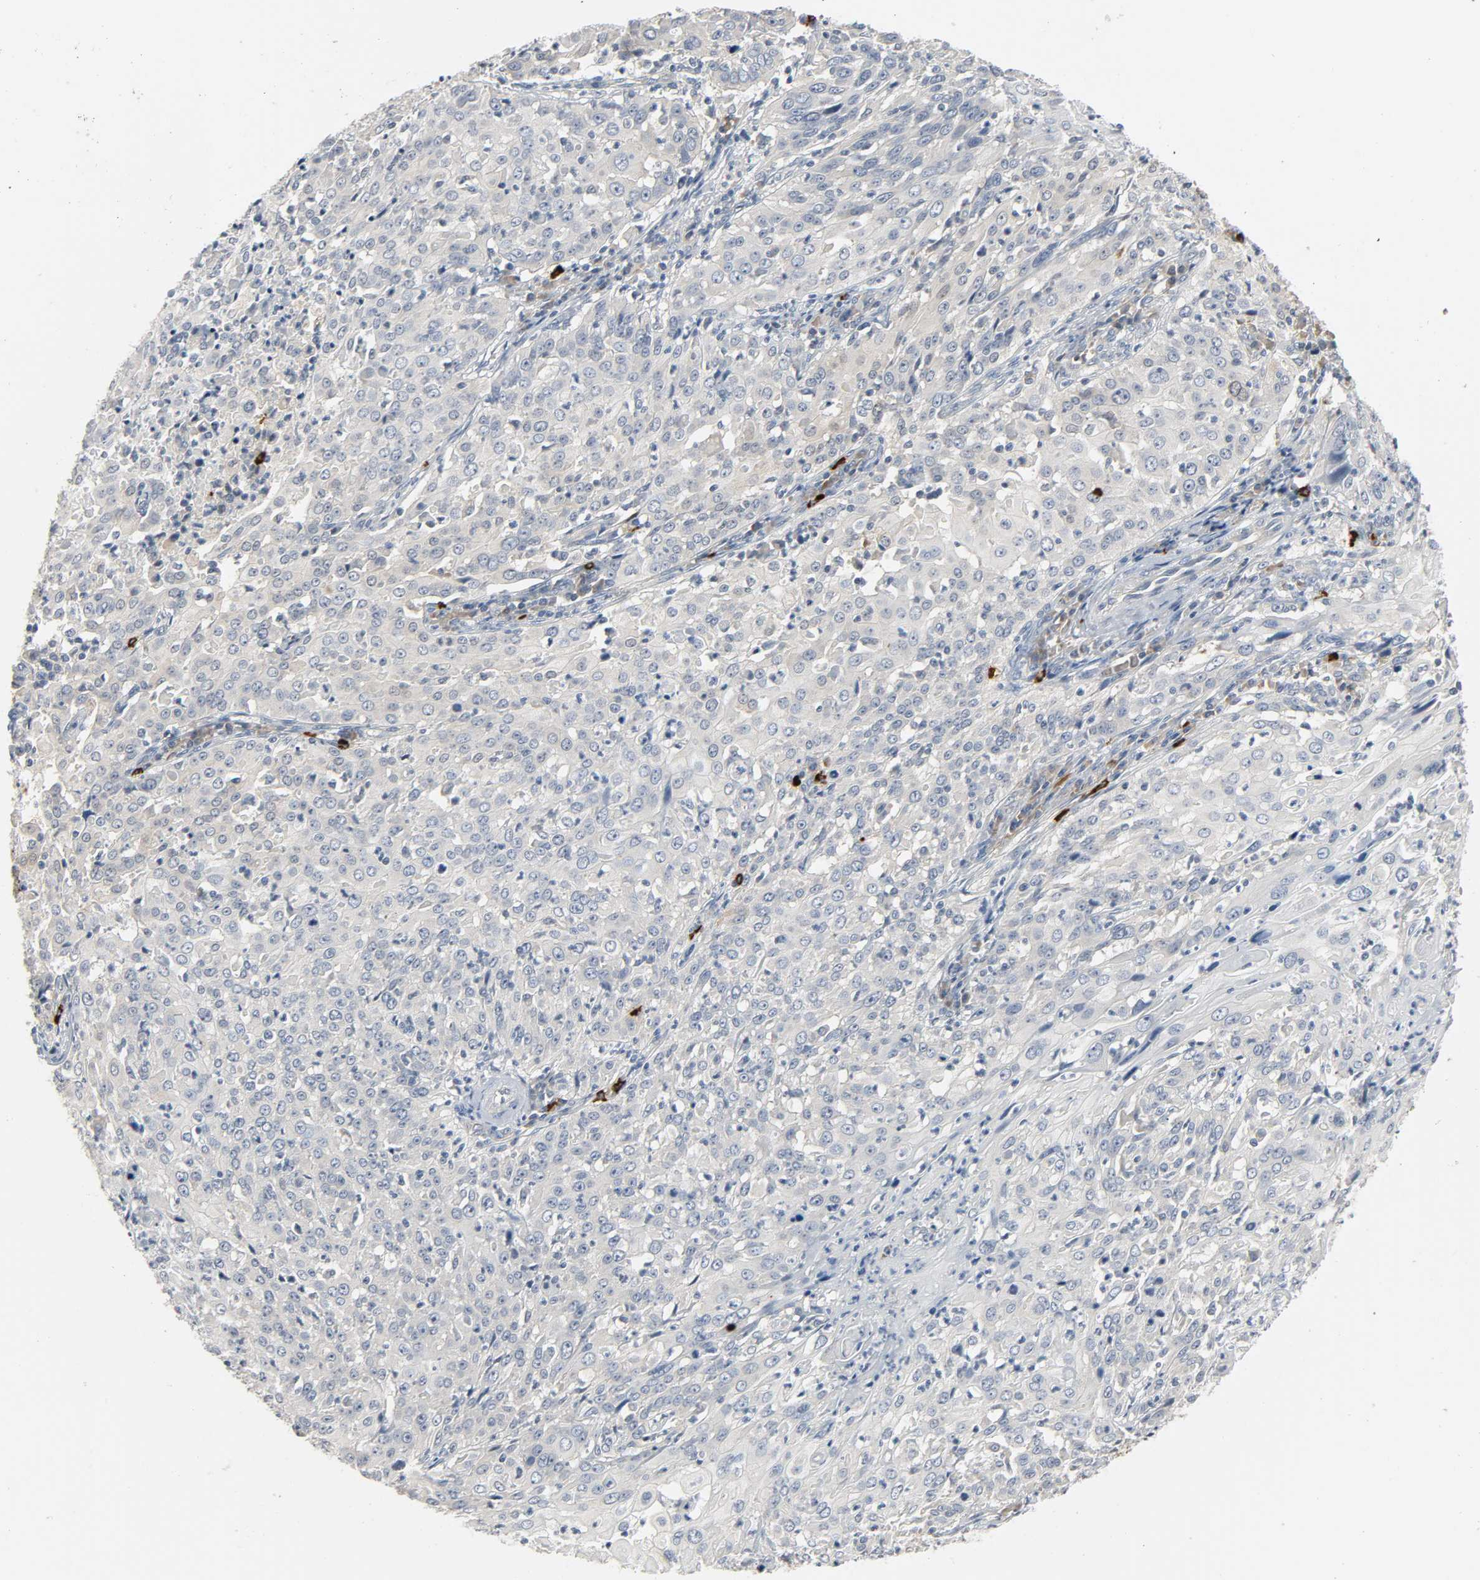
{"staining": {"intensity": "negative", "quantity": "none", "location": "none"}, "tissue": "cervical cancer", "cell_type": "Tumor cells", "image_type": "cancer", "snomed": [{"axis": "morphology", "description": "Squamous cell carcinoma, NOS"}, {"axis": "topography", "description": "Cervix"}], "caption": "The micrograph shows no staining of tumor cells in cervical cancer (squamous cell carcinoma).", "gene": "LIMCH1", "patient": {"sex": "female", "age": 39}}